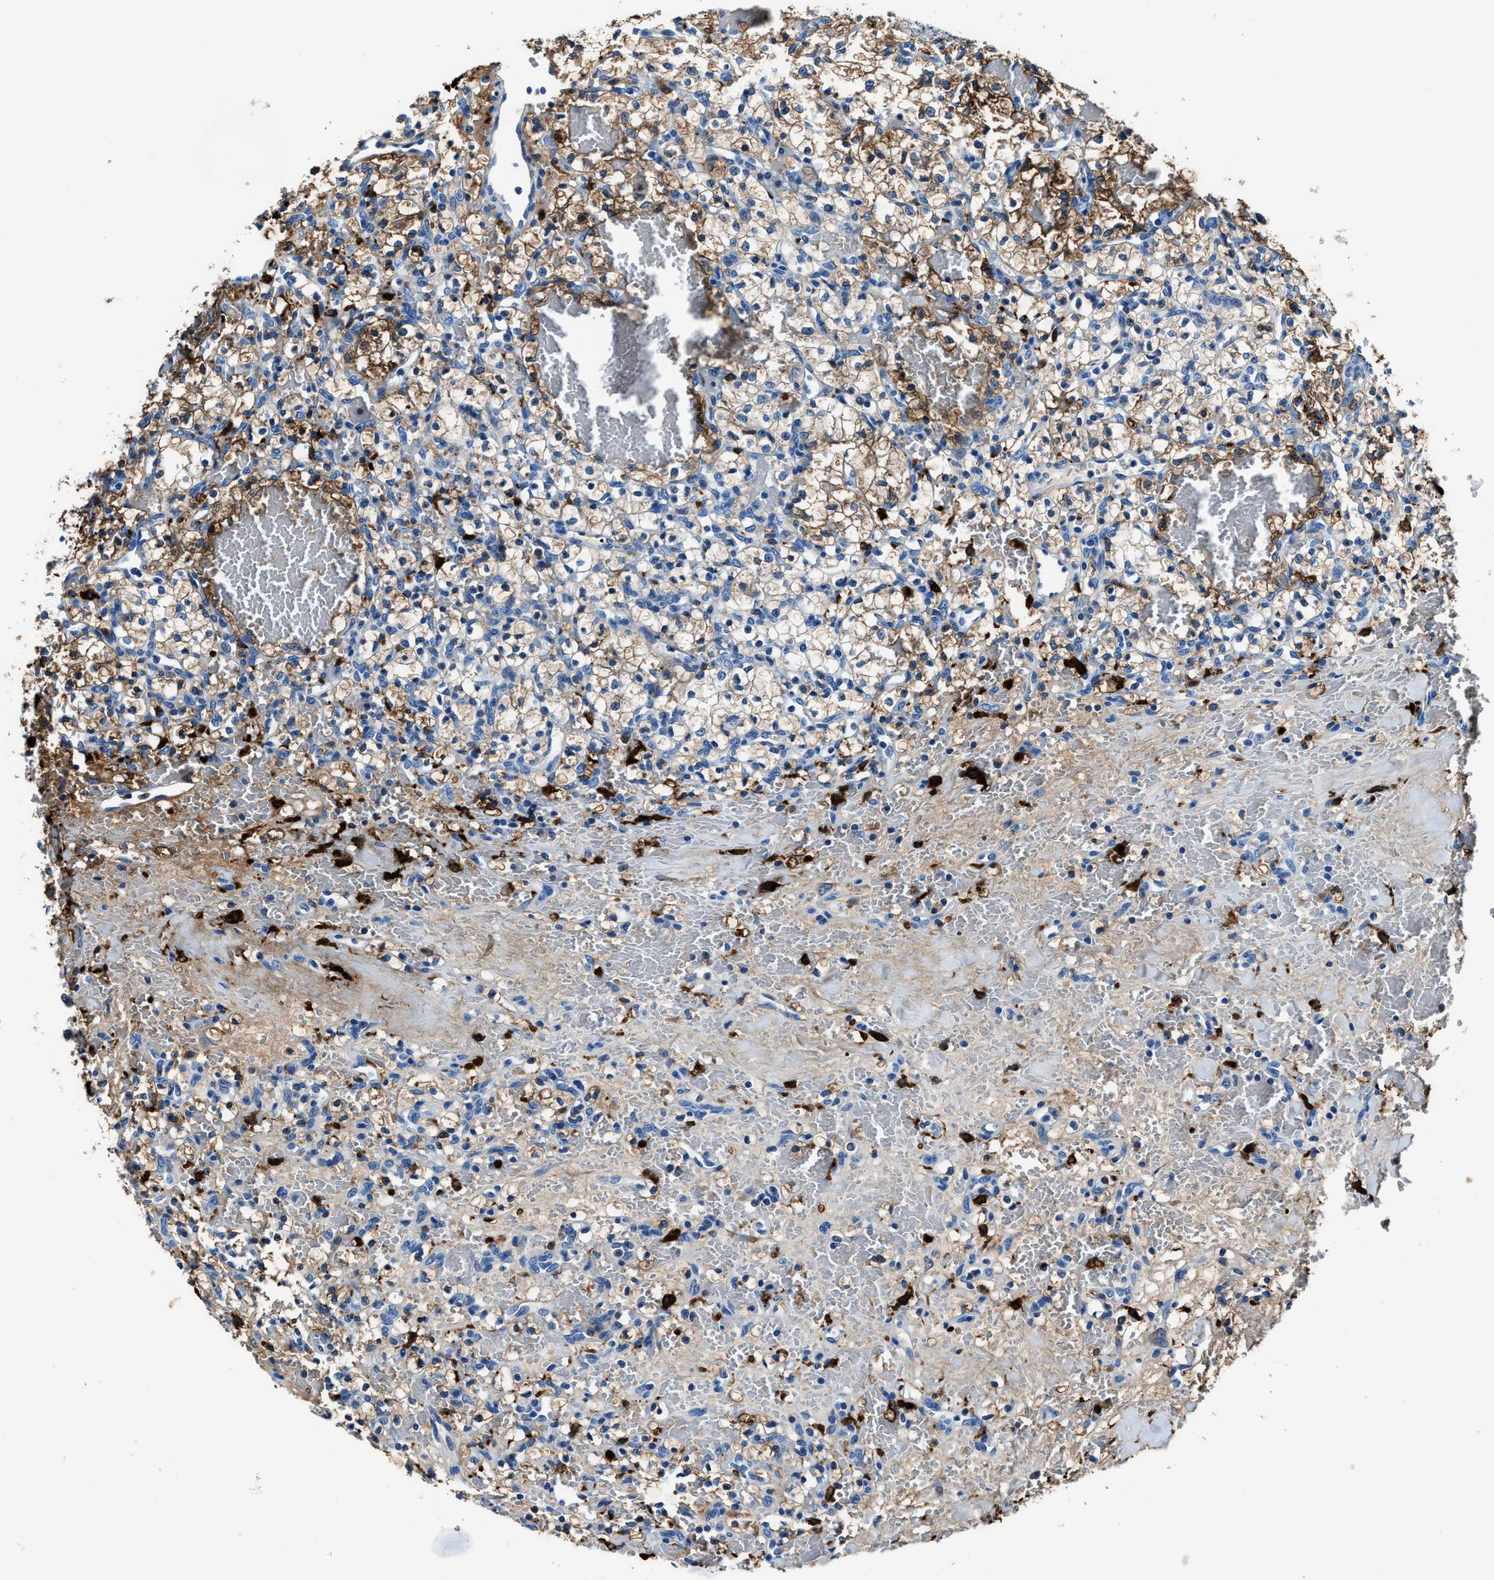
{"staining": {"intensity": "weak", "quantity": "25%-75%", "location": "cytoplasmic/membranous"}, "tissue": "renal cancer", "cell_type": "Tumor cells", "image_type": "cancer", "snomed": [{"axis": "morphology", "description": "Adenocarcinoma, NOS"}, {"axis": "topography", "description": "Kidney"}], "caption": "The image exhibits immunohistochemical staining of adenocarcinoma (renal). There is weak cytoplasmic/membranous expression is present in about 25%-75% of tumor cells.", "gene": "FTL", "patient": {"sex": "female", "age": 60}}